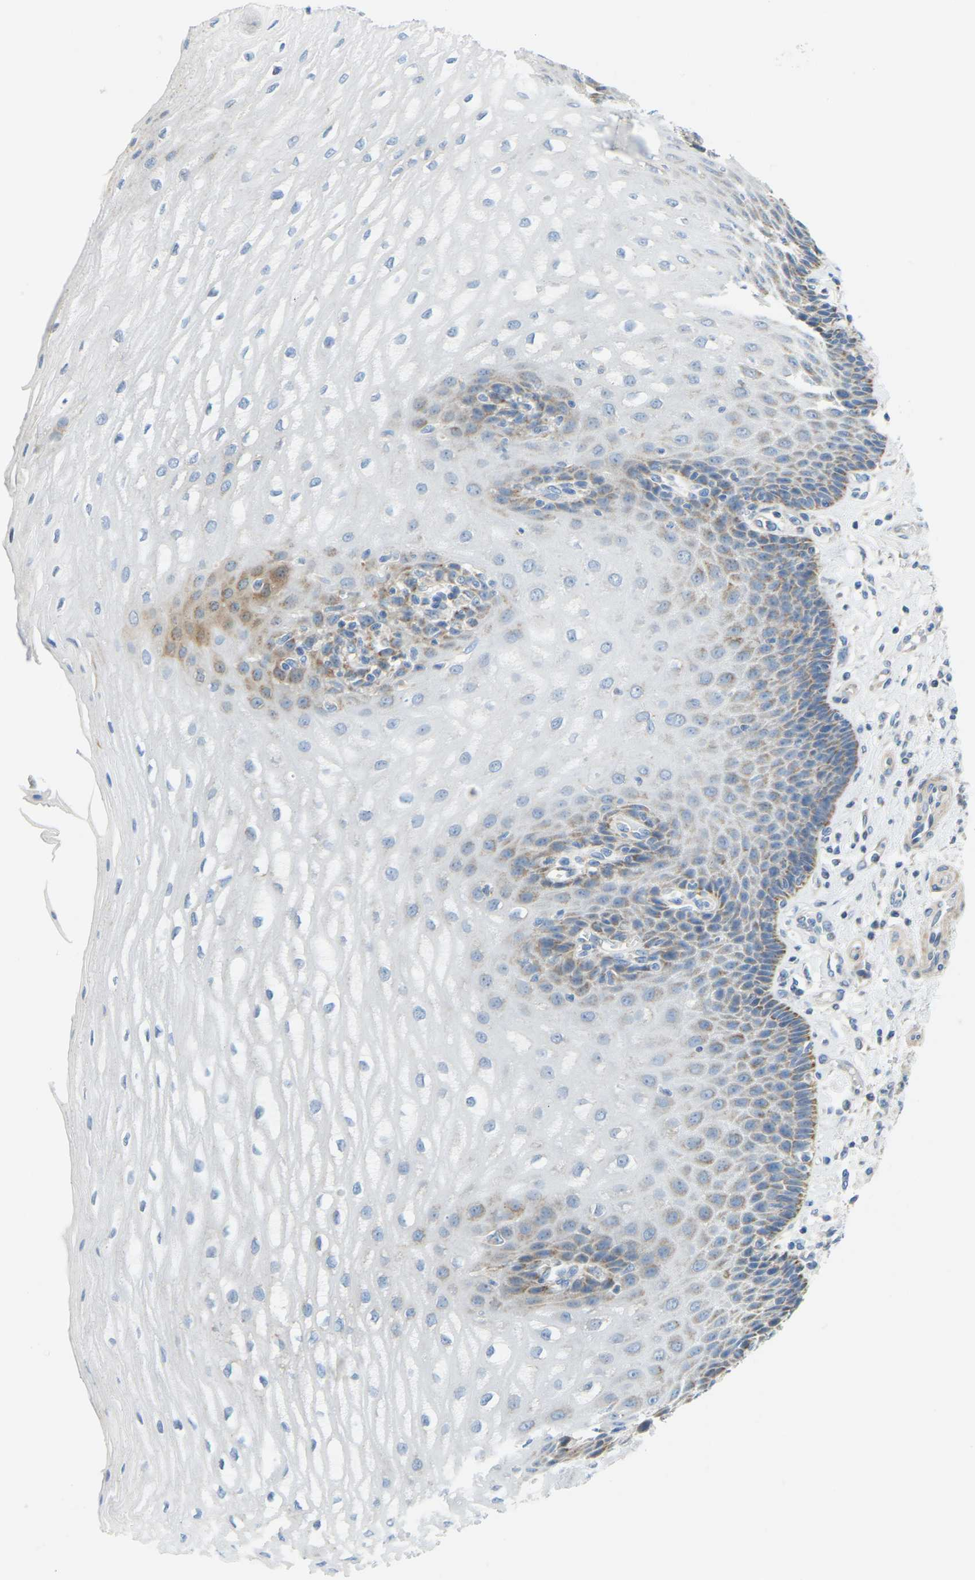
{"staining": {"intensity": "moderate", "quantity": "<25%", "location": "cytoplasmic/membranous"}, "tissue": "esophagus", "cell_type": "Squamous epithelial cells", "image_type": "normal", "snomed": [{"axis": "morphology", "description": "Normal tissue, NOS"}, {"axis": "topography", "description": "Esophagus"}], "caption": "Immunohistochemical staining of benign human esophagus reveals moderate cytoplasmic/membranous protein staining in approximately <25% of squamous epithelial cells. The staining was performed using DAB (3,3'-diaminobenzidine), with brown indicating positive protein expression. Nuclei are stained blue with hematoxylin.", "gene": "GDA", "patient": {"sex": "male", "age": 54}}